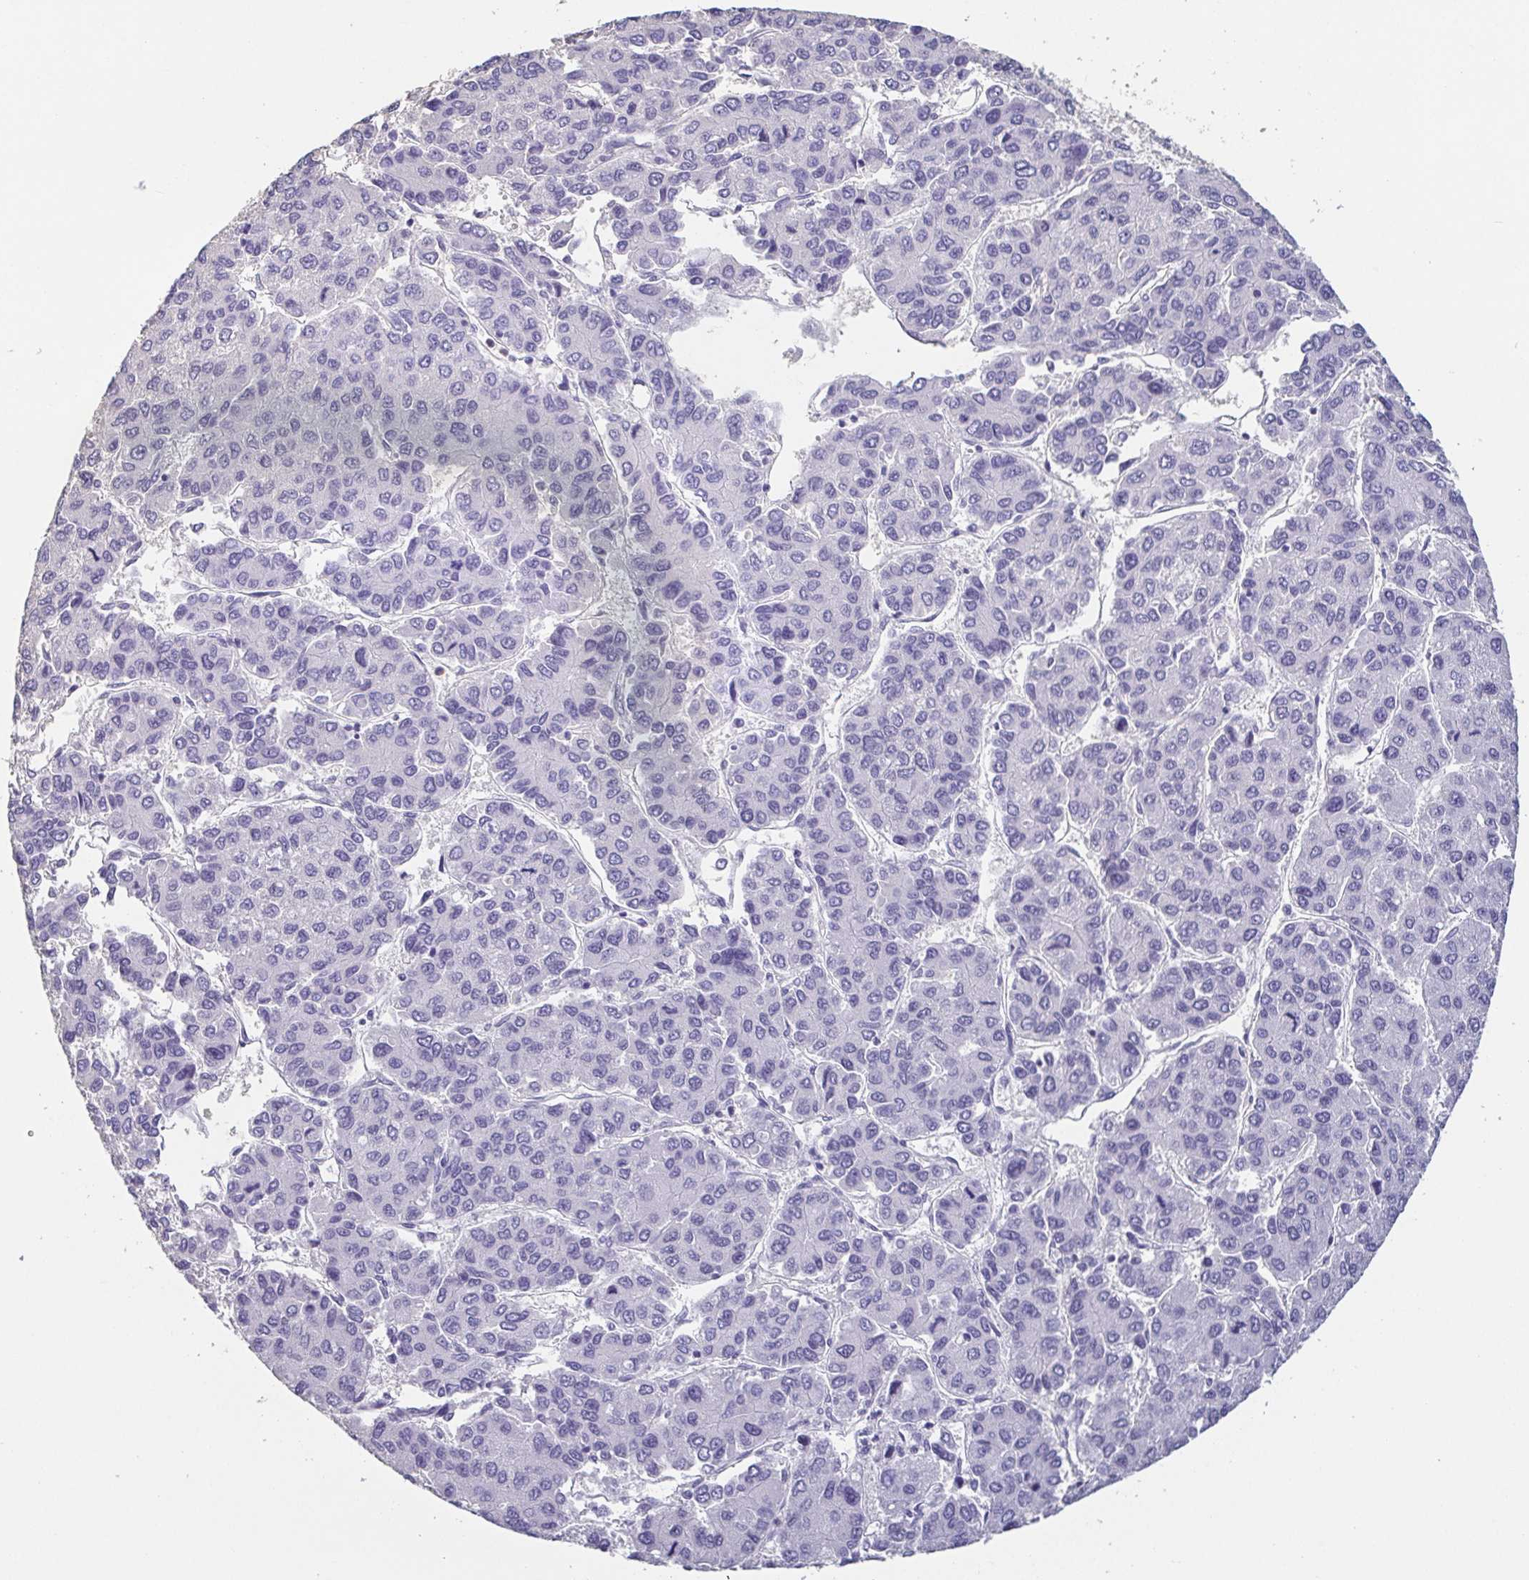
{"staining": {"intensity": "negative", "quantity": "none", "location": "none"}, "tissue": "liver cancer", "cell_type": "Tumor cells", "image_type": "cancer", "snomed": [{"axis": "morphology", "description": "Carcinoma, Hepatocellular, NOS"}, {"axis": "topography", "description": "Liver"}], "caption": "Immunohistochemistry (IHC) histopathology image of neoplastic tissue: hepatocellular carcinoma (liver) stained with DAB reveals no significant protein expression in tumor cells.", "gene": "BPIFA2", "patient": {"sex": "female", "age": 66}}